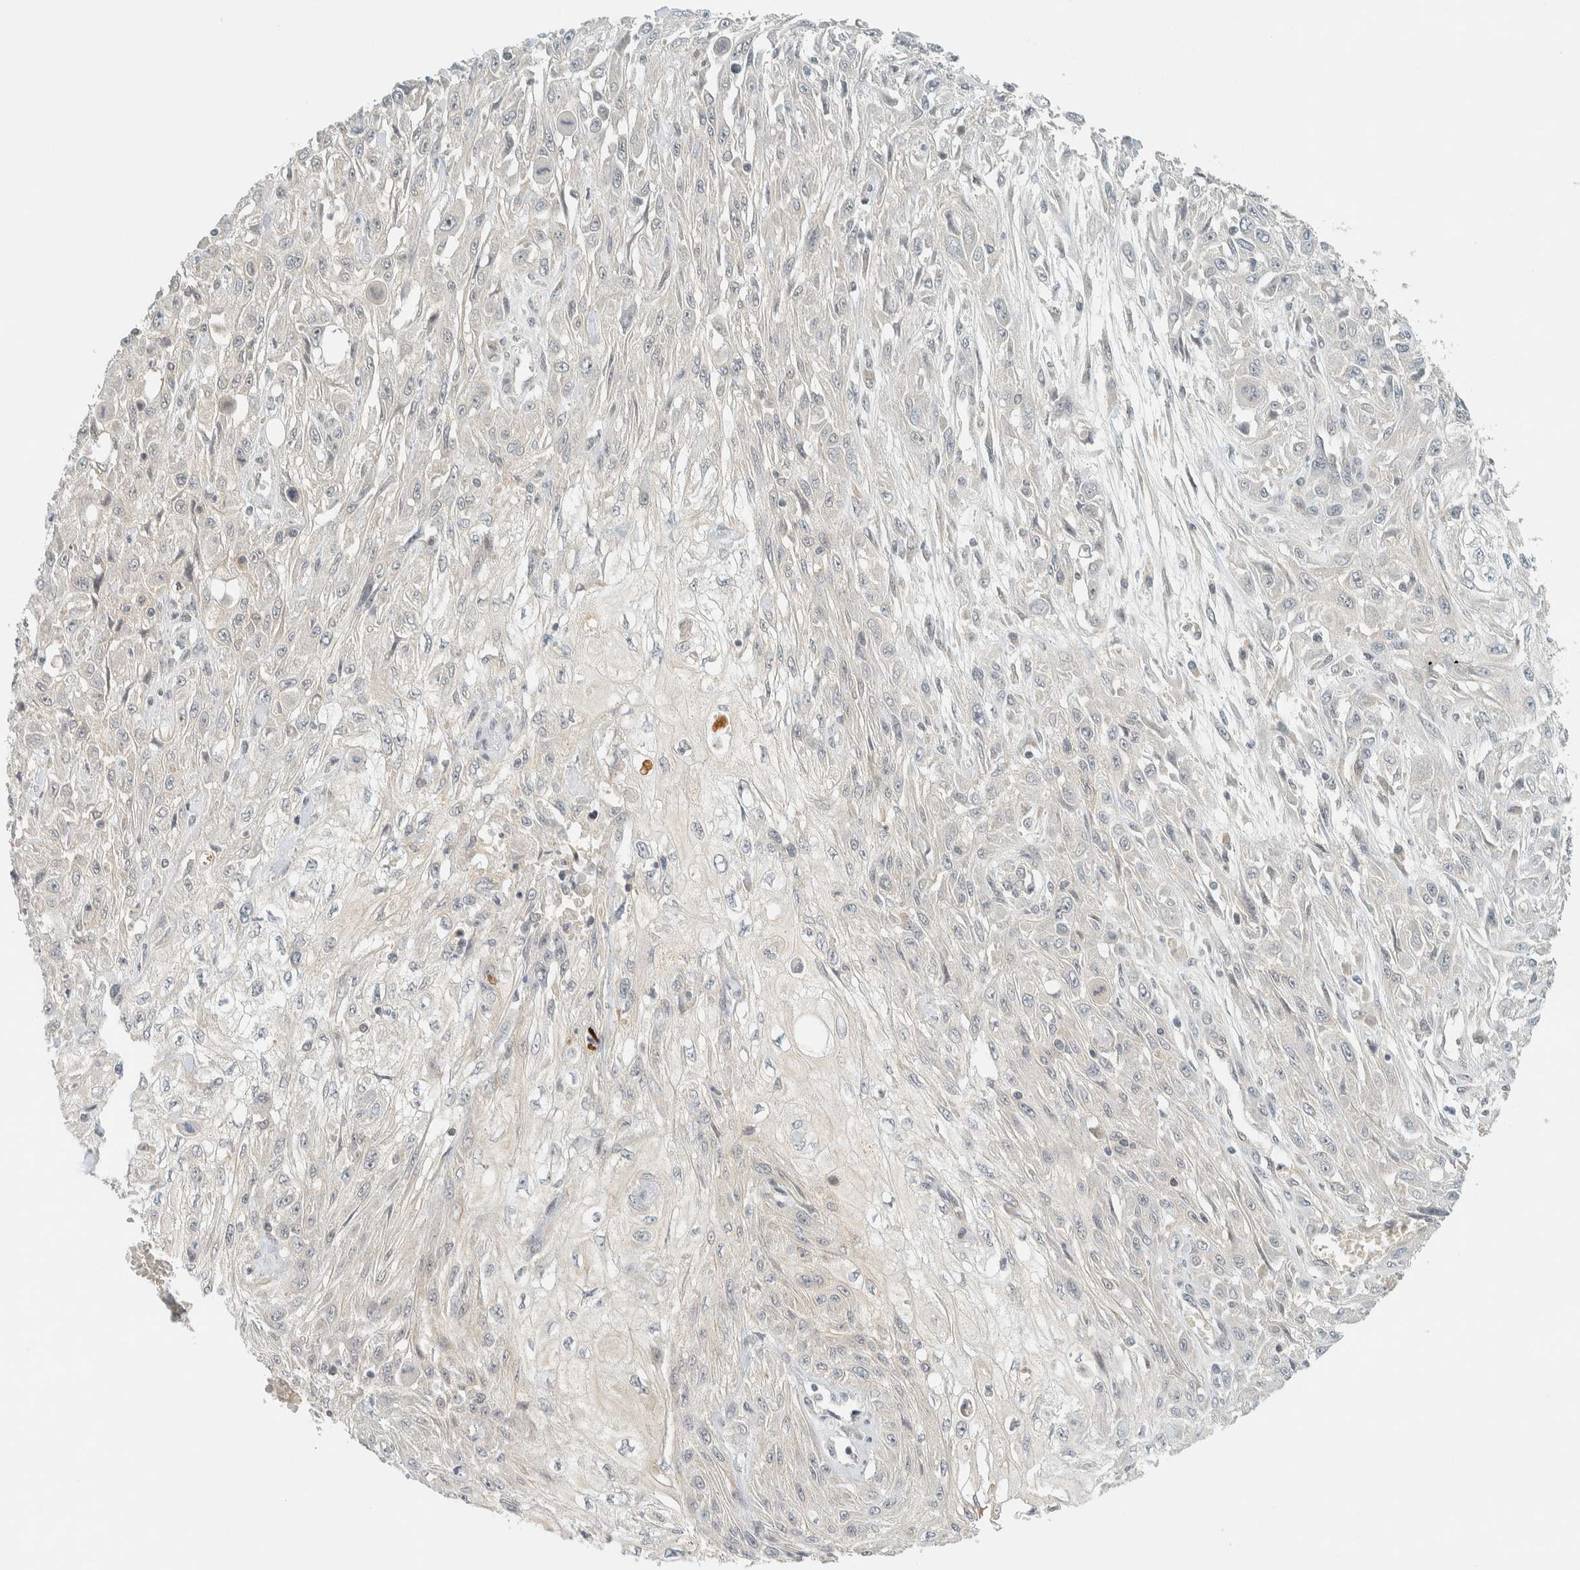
{"staining": {"intensity": "negative", "quantity": "none", "location": "none"}, "tissue": "skin cancer", "cell_type": "Tumor cells", "image_type": "cancer", "snomed": [{"axis": "morphology", "description": "Squamous cell carcinoma, NOS"}, {"axis": "morphology", "description": "Squamous cell carcinoma, metastatic, NOS"}, {"axis": "topography", "description": "Skin"}, {"axis": "topography", "description": "Lymph node"}], "caption": "Squamous cell carcinoma (skin) was stained to show a protein in brown. There is no significant positivity in tumor cells.", "gene": "KIFAP3", "patient": {"sex": "male", "age": 75}}